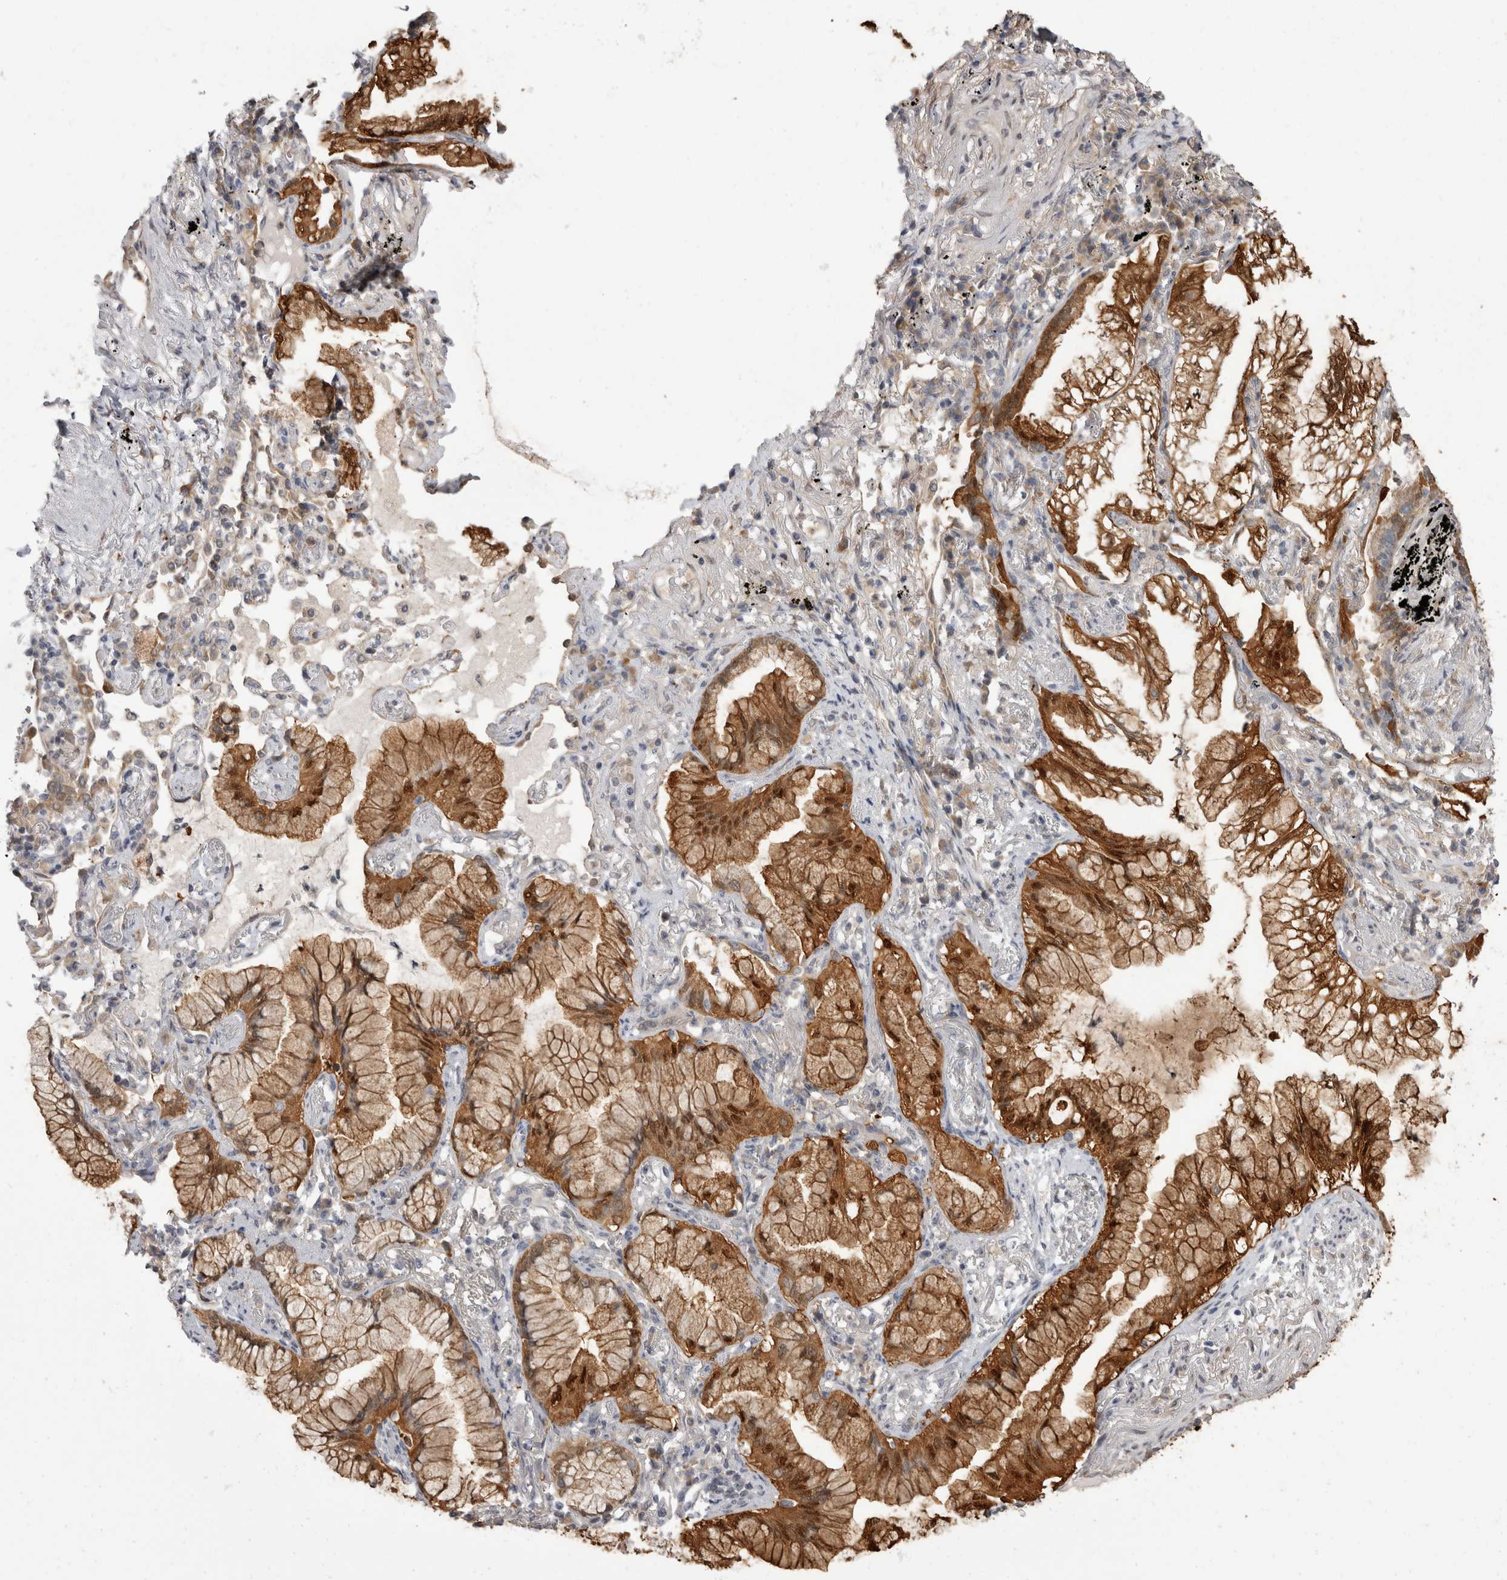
{"staining": {"intensity": "strong", "quantity": ">75%", "location": "cytoplasmic/membranous,nuclear"}, "tissue": "lung cancer", "cell_type": "Tumor cells", "image_type": "cancer", "snomed": [{"axis": "morphology", "description": "Adenocarcinoma, NOS"}, {"axis": "topography", "description": "Lung"}], "caption": "IHC (DAB (3,3'-diaminobenzidine)) staining of human lung cancer shows strong cytoplasmic/membranous and nuclear protein staining in about >75% of tumor cells. (brown staining indicates protein expression, while blue staining denotes nuclei).", "gene": "CHIC2", "patient": {"sex": "female", "age": 70}}